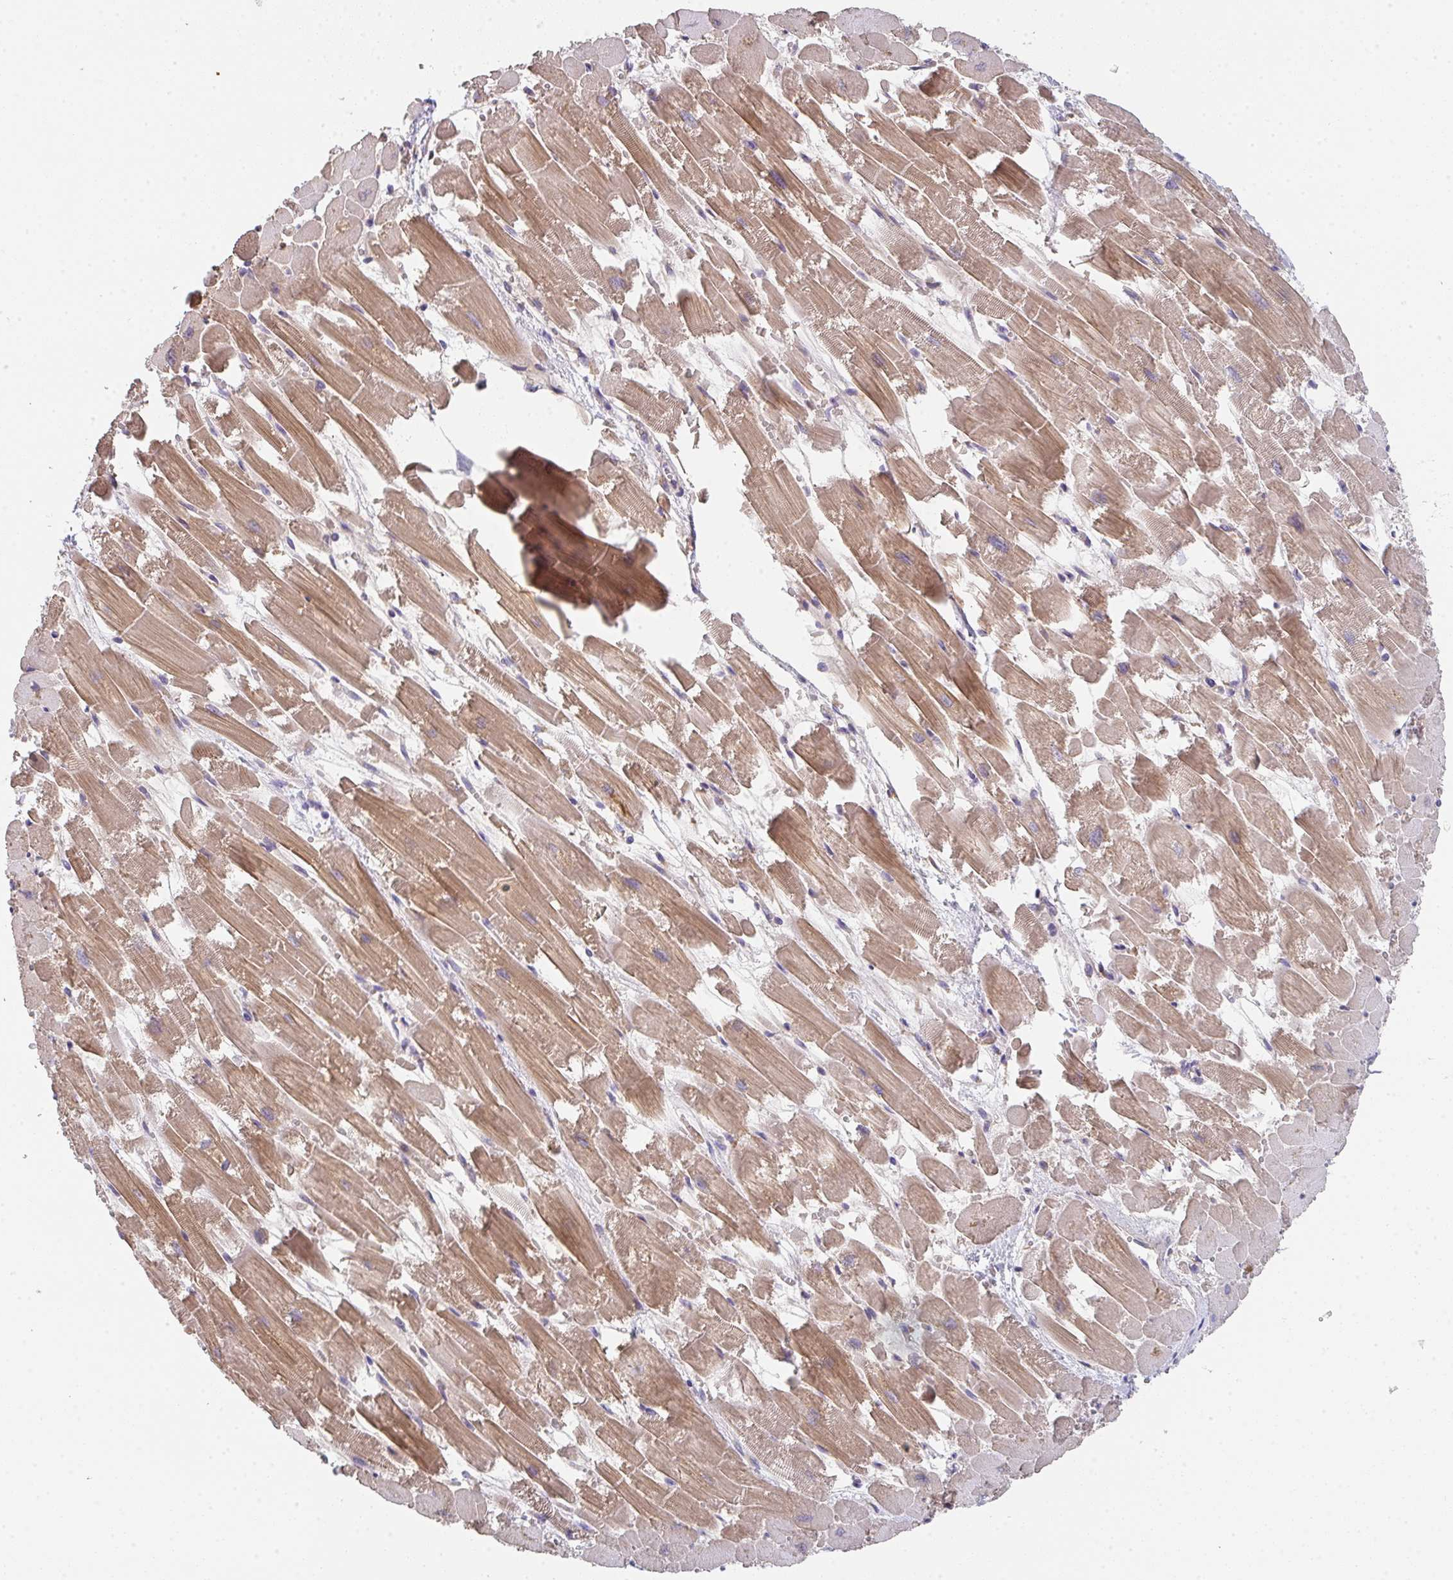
{"staining": {"intensity": "moderate", "quantity": ">75%", "location": "cytoplasmic/membranous"}, "tissue": "heart muscle", "cell_type": "Cardiomyocytes", "image_type": "normal", "snomed": [{"axis": "morphology", "description": "Normal tissue, NOS"}, {"axis": "topography", "description": "Heart"}], "caption": "Immunohistochemistry (IHC) histopathology image of unremarkable heart muscle: human heart muscle stained using immunohistochemistry (IHC) exhibits medium levels of moderate protein expression localized specifically in the cytoplasmic/membranous of cardiomyocytes, appearing as a cytoplasmic/membranous brown color.", "gene": "TSPAN31", "patient": {"sex": "female", "age": 52}}